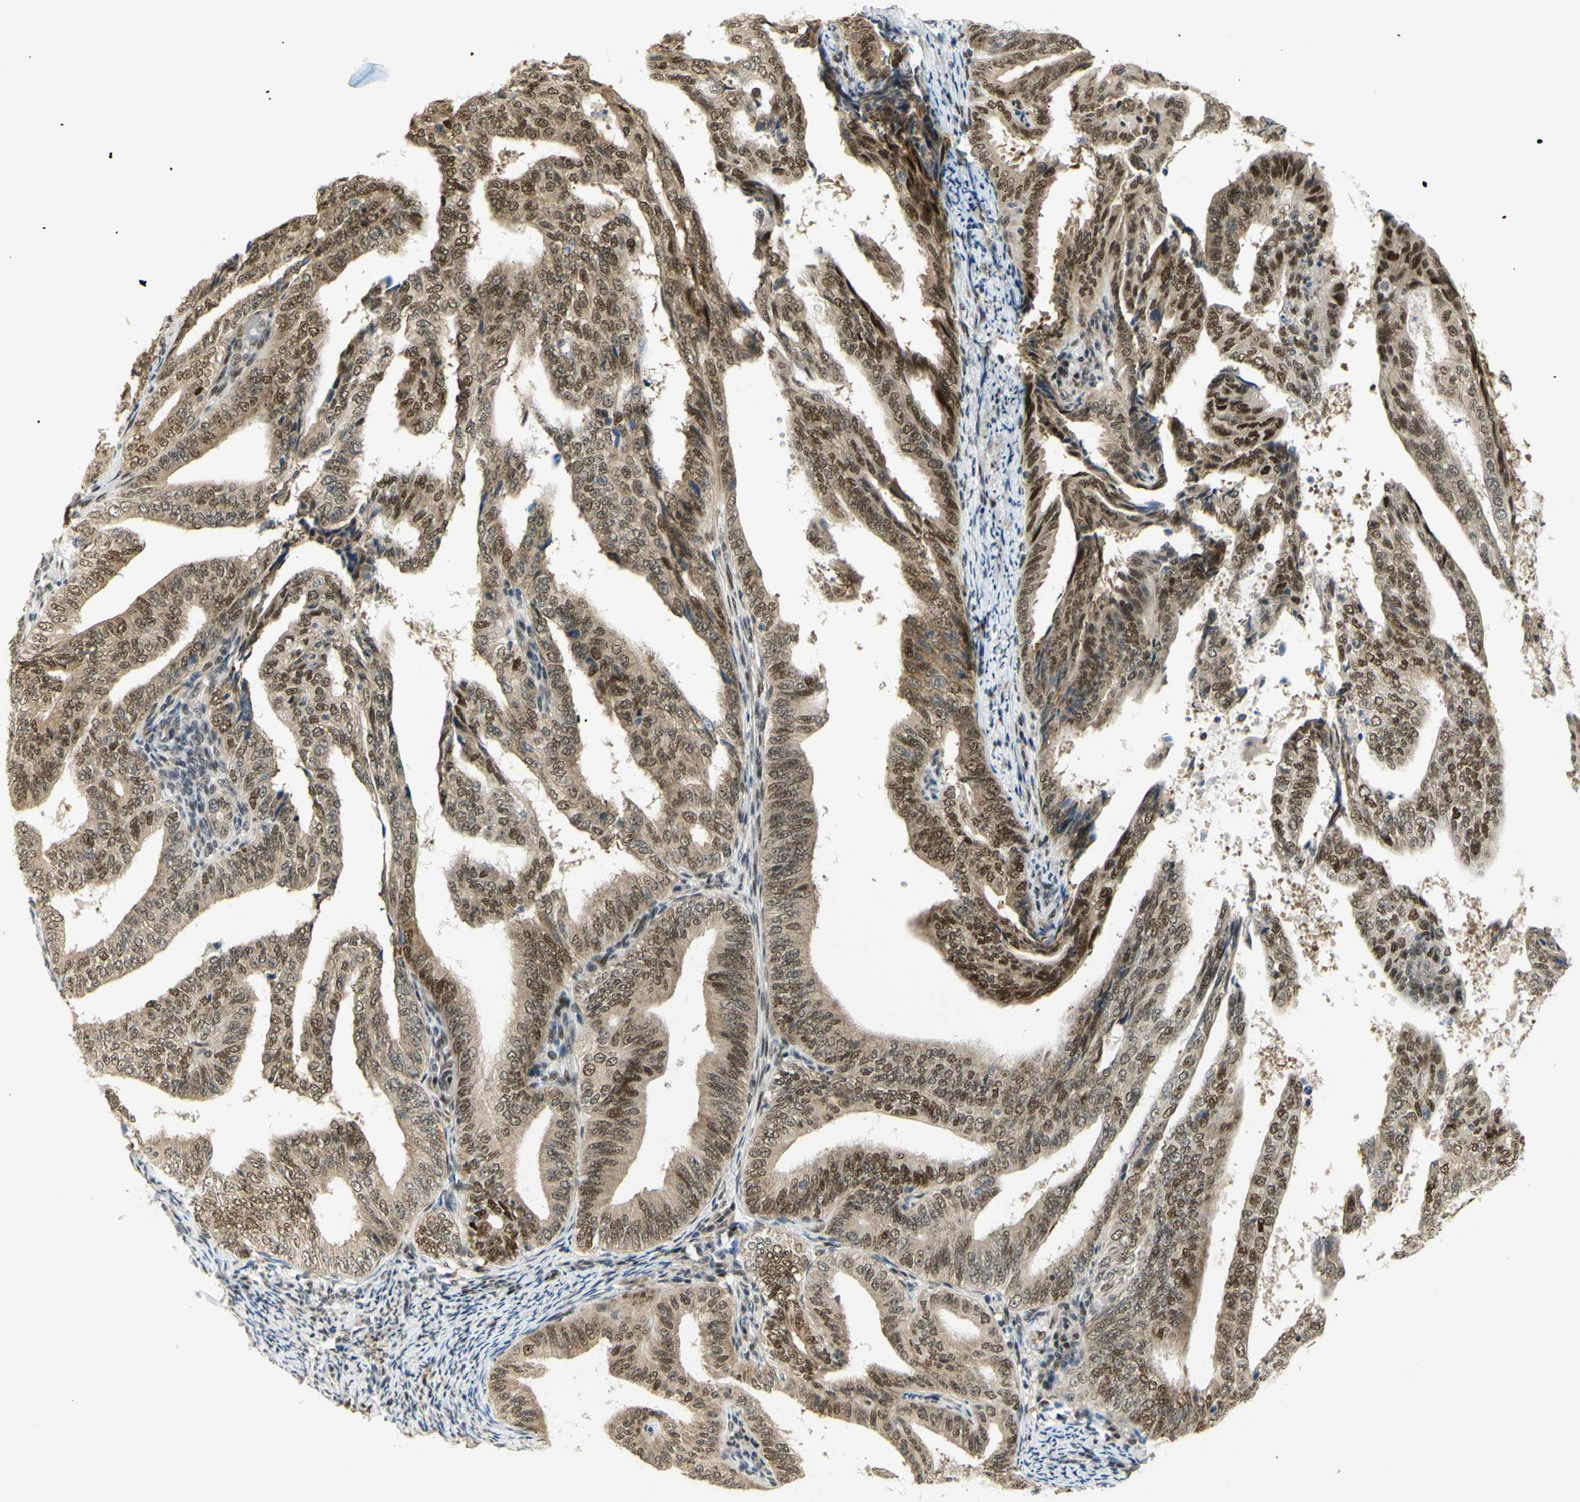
{"staining": {"intensity": "moderate", "quantity": ">75%", "location": "cytoplasmic/membranous,nuclear"}, "tissue": "endometrial cancer", "cell_type": "Tumor cells", "image_type": "cancer", "snomed": [{"axis": "morphology", "description": "Adenocarcinoma, NOS"}, {"axis": "topography", "description": "Endometrium"}], "caption": "IHC (DAB (3,3'-diaminobenzidine)) staining of adenocarcinoma (endometrial) reveals moderate cytoplasmic/membranous and nuclear protein staining in approximately >75% of tumor cells.", "gene": "DDX1", "patient": {"sex": "female", "age": 58}}